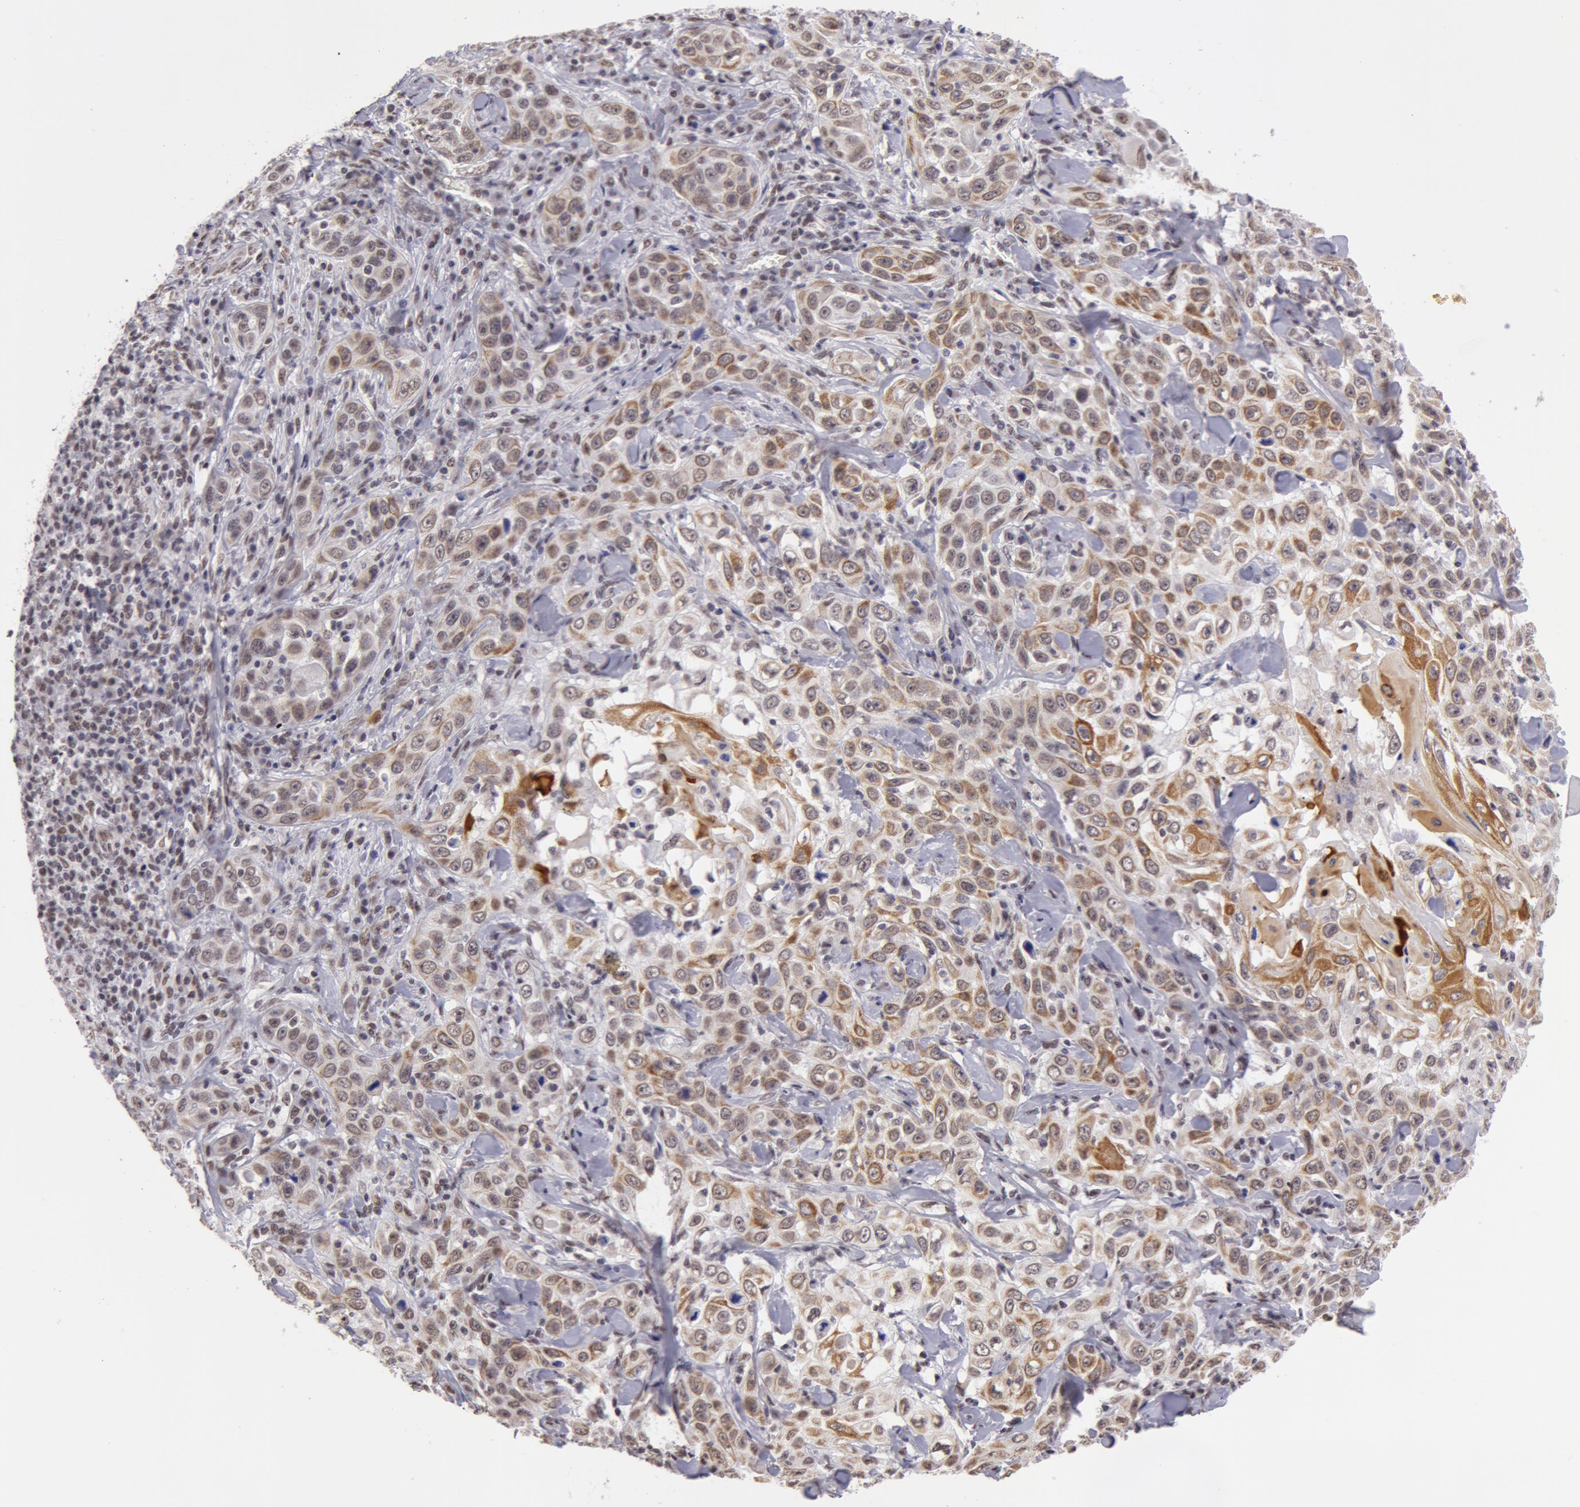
{"staining": {"intensity": "moderate", "quantity": "25%-75%", "location": "cytoplasmic/membranous"}, "tissue": "skin cancer", "cell_type": "Tumor cells", "image_type": "cancer", "snomed": [{"axis": "morphology", "description": "Squamous cell carcinoma, NOS"}, {"axis": "topography", "description": "Skin"}], "caption": "Human squamous cell carcinoma (skin) stained with a brown dye demonstrates moderate cytoplasmic/membranous positive expression in approximately 25%-75% of tumor cells.", "gene": "VRTN", "patient": {"sex": "male", "age": 84}}